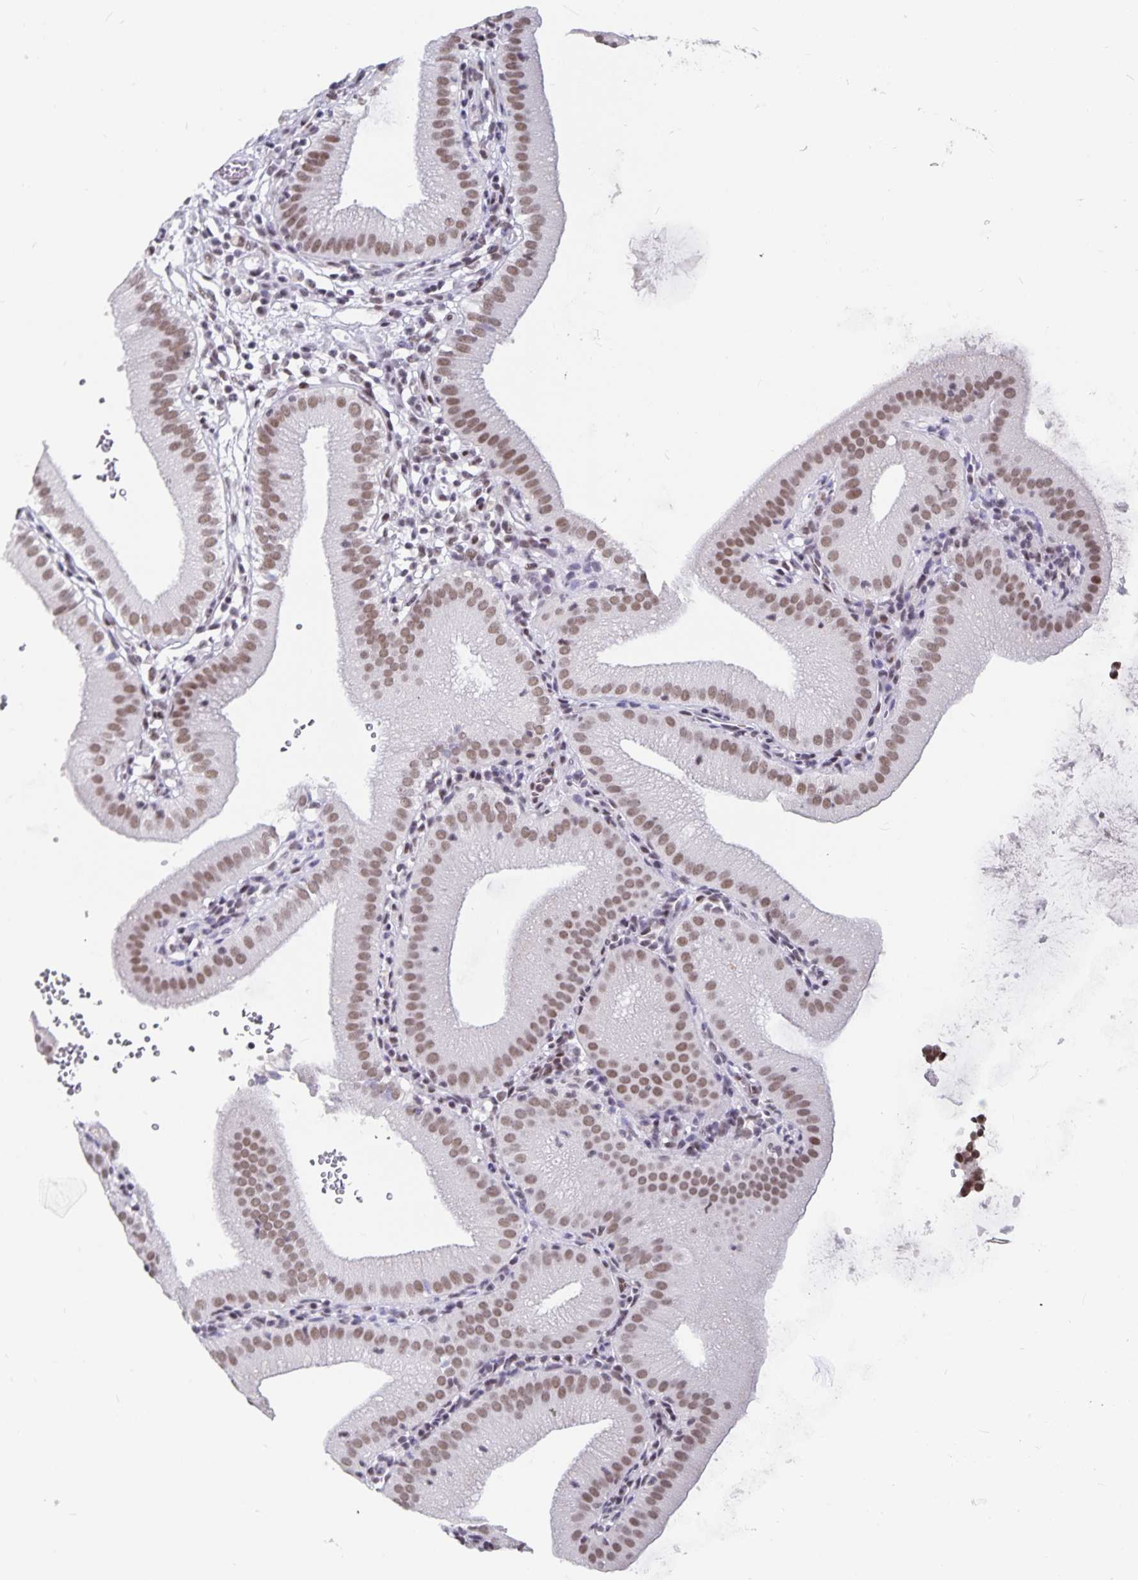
{"staining": {"intensity": "moderate", "quantity": ">75%", "location": "nuclear"}, "tissue": "gallbladder", "cell_type": "Glandular cells", "image_type": "normal", "snomed": [{"axis": "morphology", "description": "Normal tissue, NOS"}, {"axis": "topography", "description": "Gallbladder"}], "caption": "The histopathology image exhibits a brown stain indicating the presence of a protein in the nuclear of glandular cells in gallbladder.", "gene": "PBX2", "patient": {"sex": "female", "age": 65}}